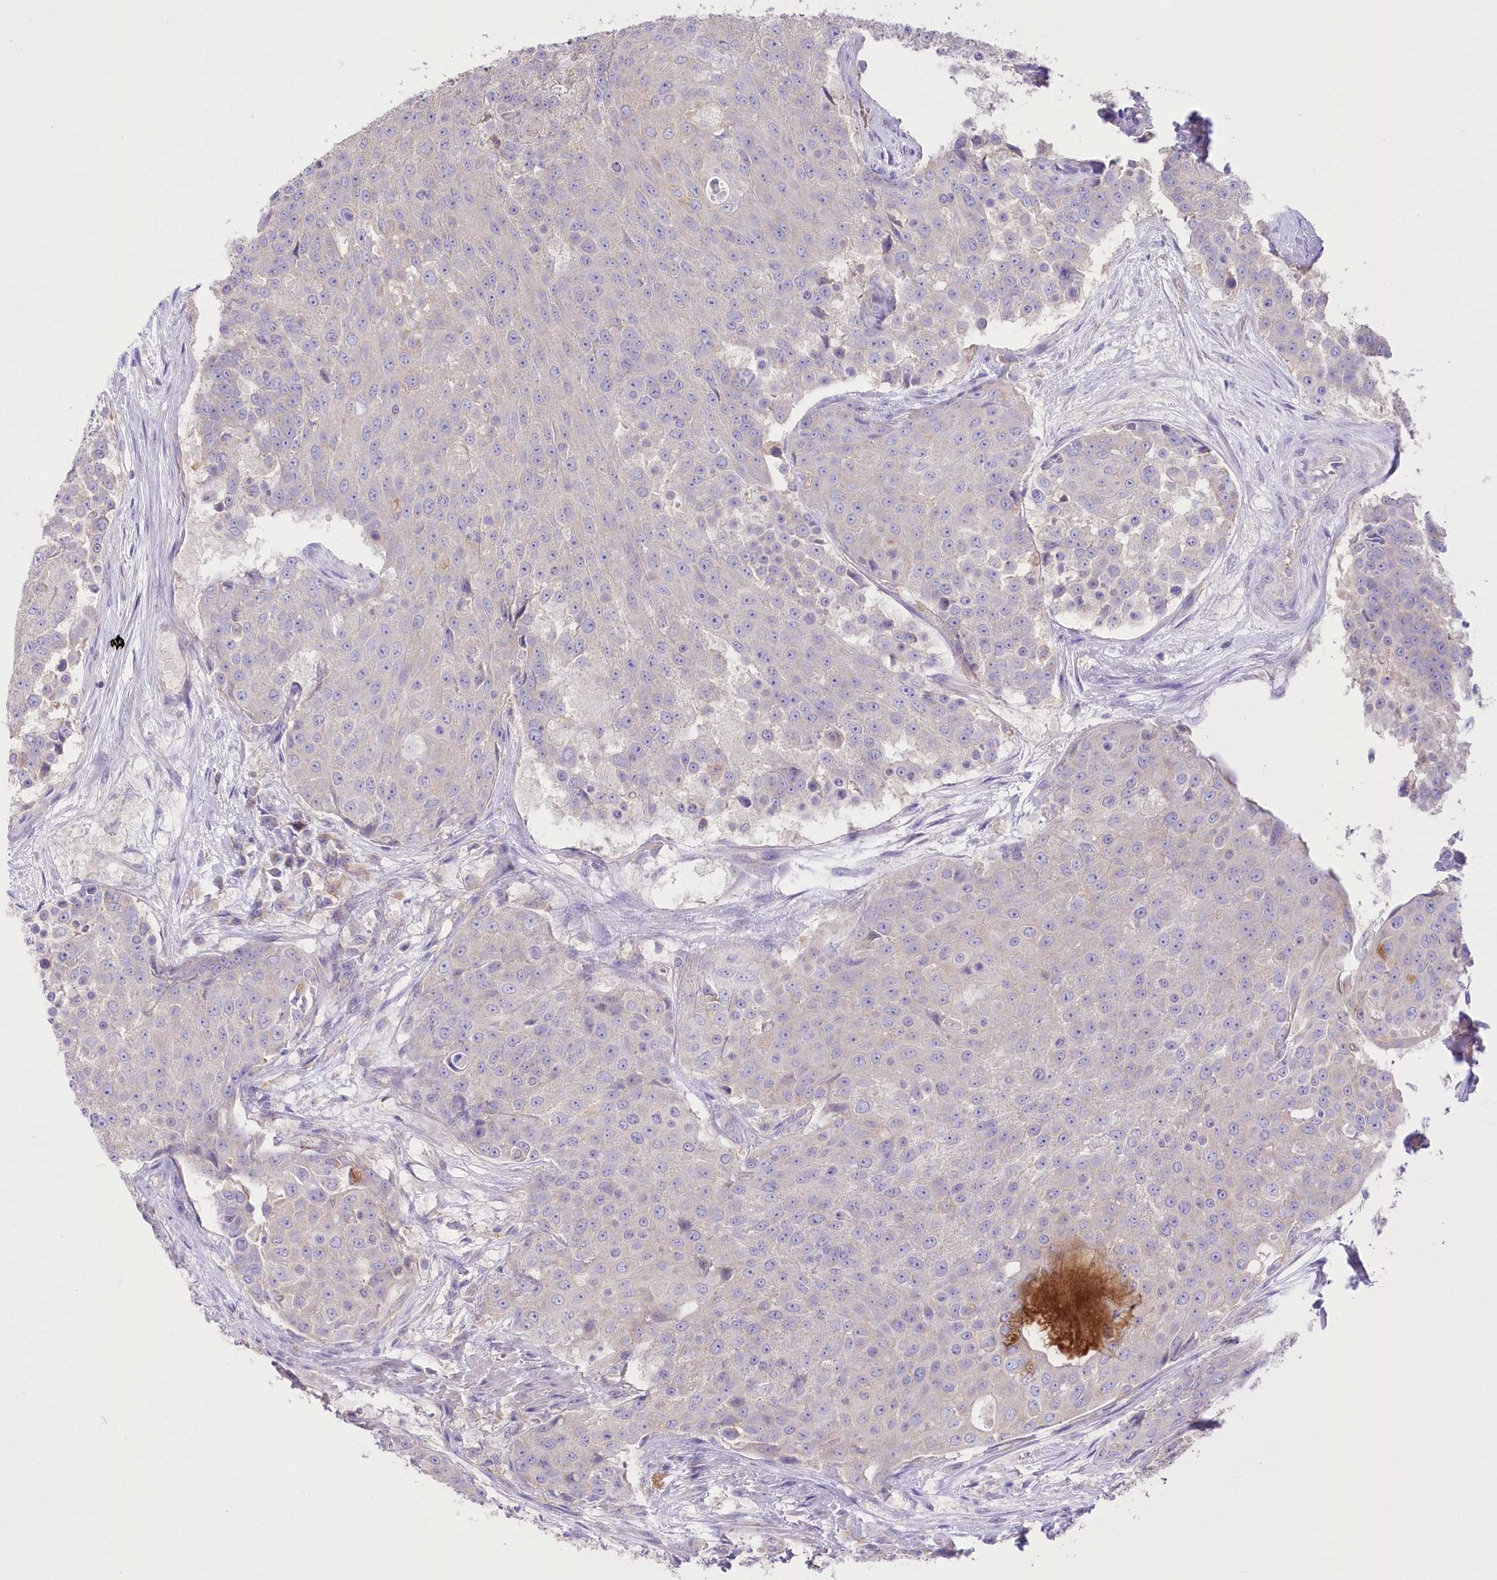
{"staining": {"intensity": "negative", "quantity": "none", "location": "none"}, "tissue": "urothelial cancer", "cell_type": "Tumor cells", "image_type": "cancer", "snomed": [{"axis": "morphology", "description": "Urothelial carcinoma, High grade"}, {"axis": "topography", "description": "Urinary bladder"}], "caption": "High power microscopy image of an immunohistochemistry histopathology image of urothelial carcinoma (high-grade), revealing no significant staining in tumor cells. (DAB (3,3'-diaminobenzidine) immunohistochemistry (IHC), high magnification).", "gene": "PRSS53", "patient": {"sex": "female", "age": 63}}